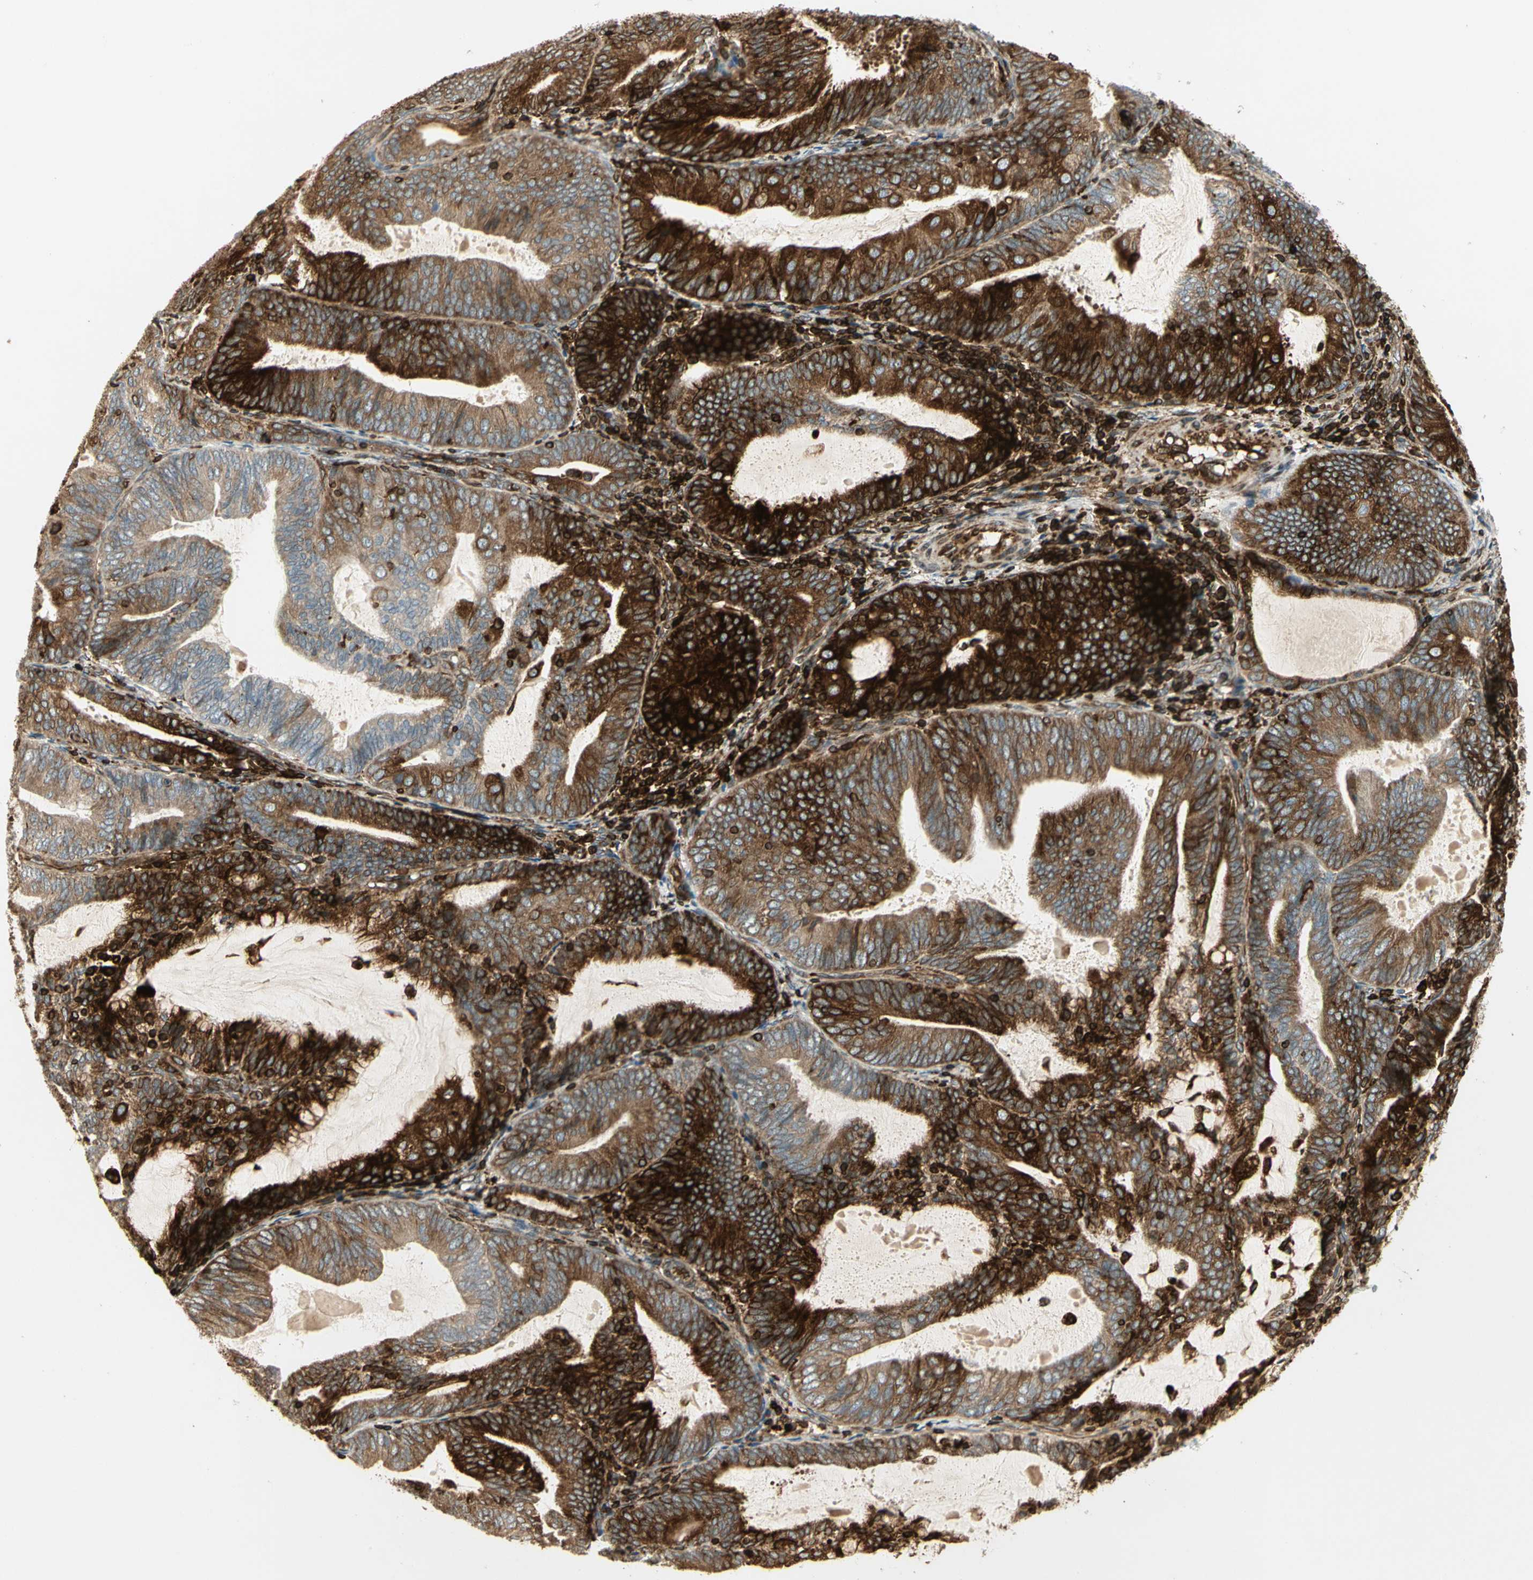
{"staining": {"intensity": "strong", "quantity": ">75%", "location": "cytoplasmic/membranous"}, "tissue": "endometrial cancer", "cell_type": "Tumor cells", "image_type": "cancer", "snomed": [{"axis": "morphology", "description": "Adenocarcinoma, NOS"}, {"axis": "topography", "description": "Endometrium"}], "caption": "The histopathology image displays immunohistochemical staining of adenocarcinoma (endometrial). There is strong cytoplasmic/membranous staining is identified in approximately >75% of tumor cells.", "gene": "TAPBP", "patient": {"sex": "female", "age": 81}}